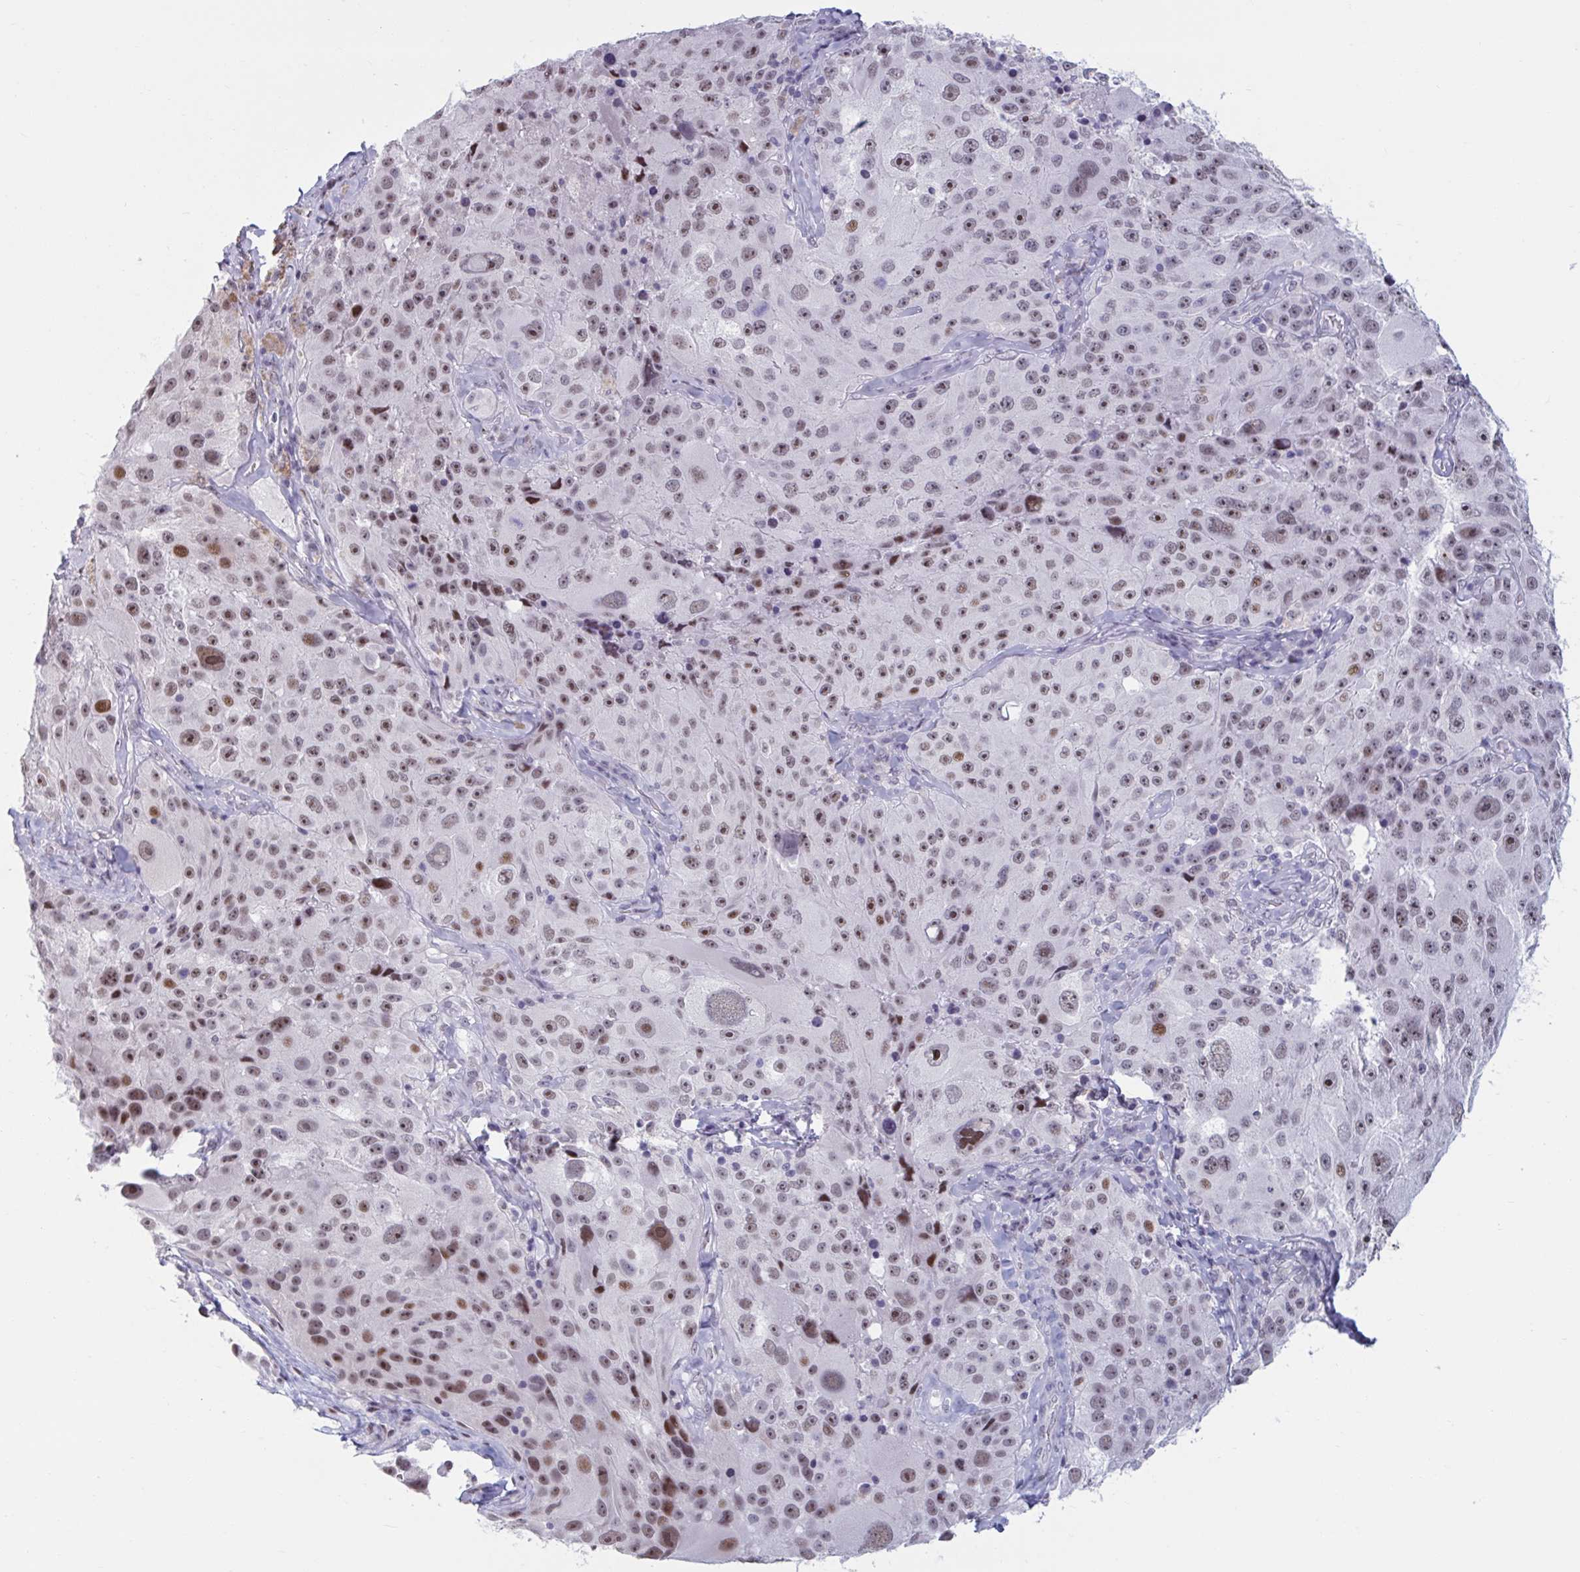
{"staining": {"intensity": "moderate", "quantity": ">75%", "location": "nuclear"}, "tissue": "melanoma", "cell_type": "Tumor cells", "image_type": "cancer", "snomed": [{"axis": "morphology", "description": "Malignant melanoma, Metastatic site"}, {"axis": "topography", "description": "Lymph node"}], "caption": "The photomicrograph reveals a brown stain indicating the presence of a protein in the nuclear of tumor cells in malignant melanoma (metastatic site).", "gene": "HSD17B6", "patient": {"sex": "male", "age": 62}}